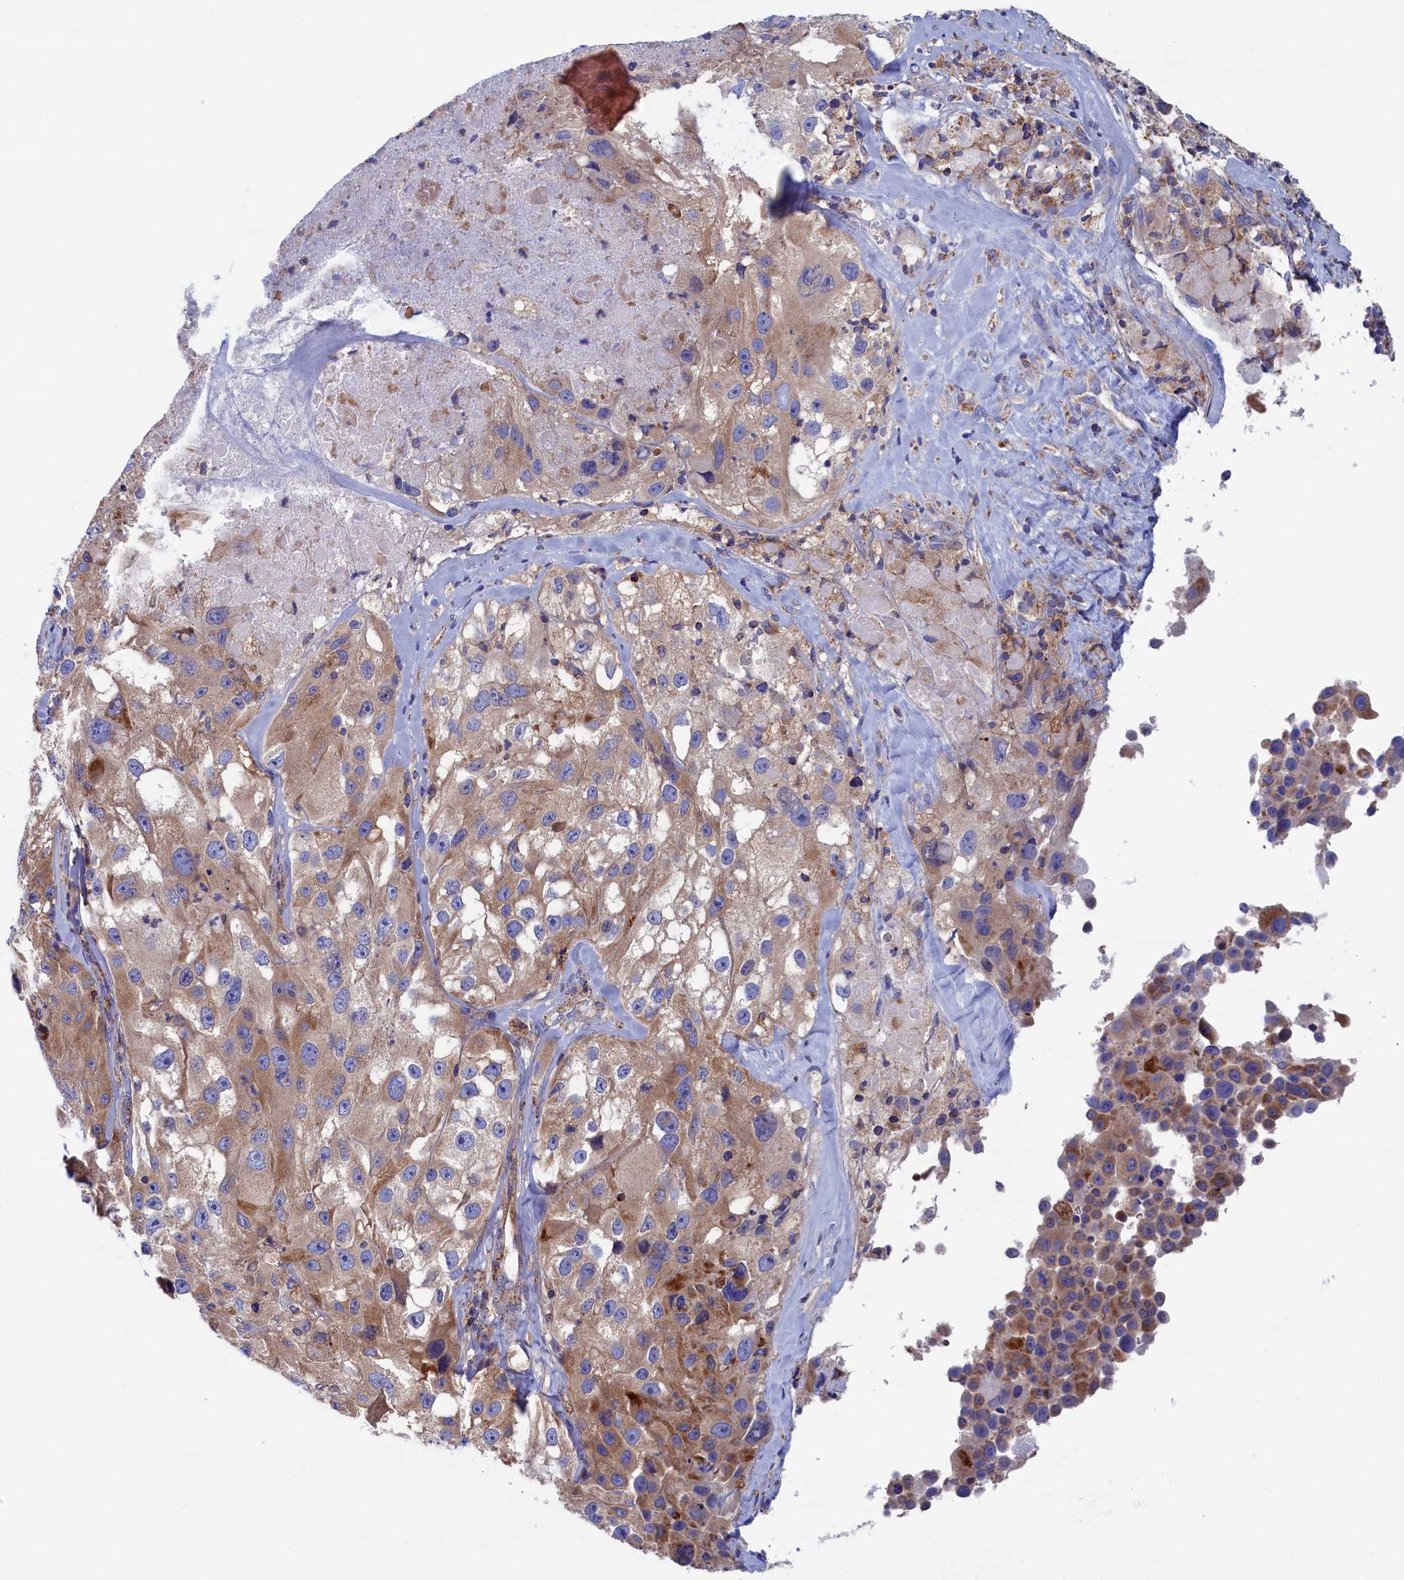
{"staining": {"intensity": "moderate", "quantity": ">75%", "location": "cytoplasmic/membranous"}, "tissue": "melanoma", "cell_type": "Tumor cells", "image_type": "cancer", "snomed": [{"axis": "morphology", "description": "Malignant melanoma, Metastatic site"}, {"axis": "topography", "description": "Lymph node"}], "caption": "Human malignant melanoma (metastatic site) stained with a protein marker reveals moderate staining in tumor cells.", "gene": "WDR83", "patient": {"sex": "male", "age": 62}}